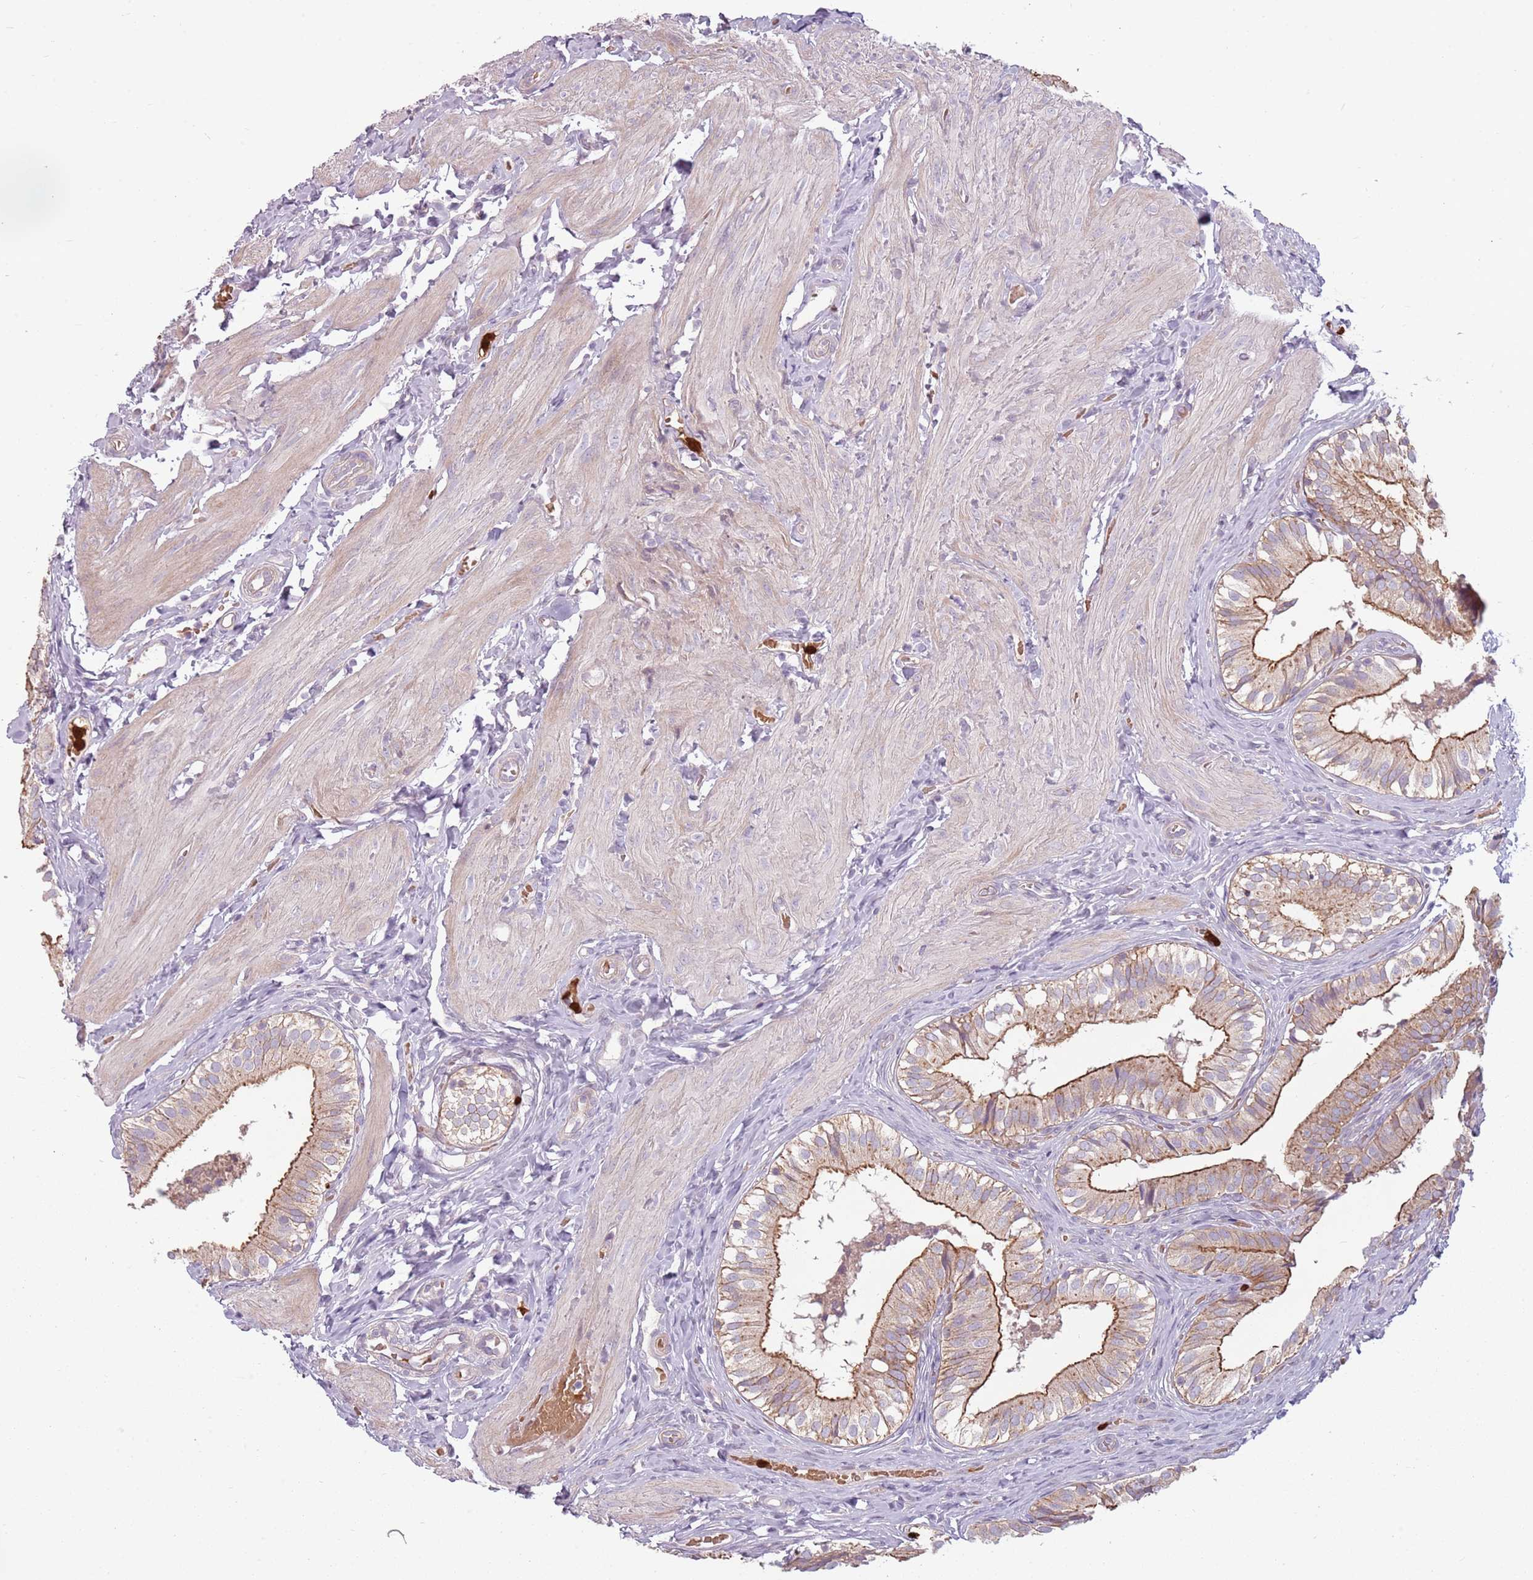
{"staining": {"intensity": "moderate", "quantity": "25%-75%", "location": "cytoplasmic/membranous"}, "tissue": "gallbladder", "cell_type": "Glandular cells", "image_type": "normal", "snomed": [{"axis": "morphology", "description": "Normal tissue, NOS"}, {"axis": "topography", "description": "Gallbladder"}], "caption": "Protein expression analysis of normal human gallbladder reveals moderate cytoplasmic/membranous positivity in about 25%-75% of glandular cells. (brown staining indicates protein expression, while blue staining denotes nuclei).", "gene": "SPAG4", "patient": {"sex": "female", "age": 47}}